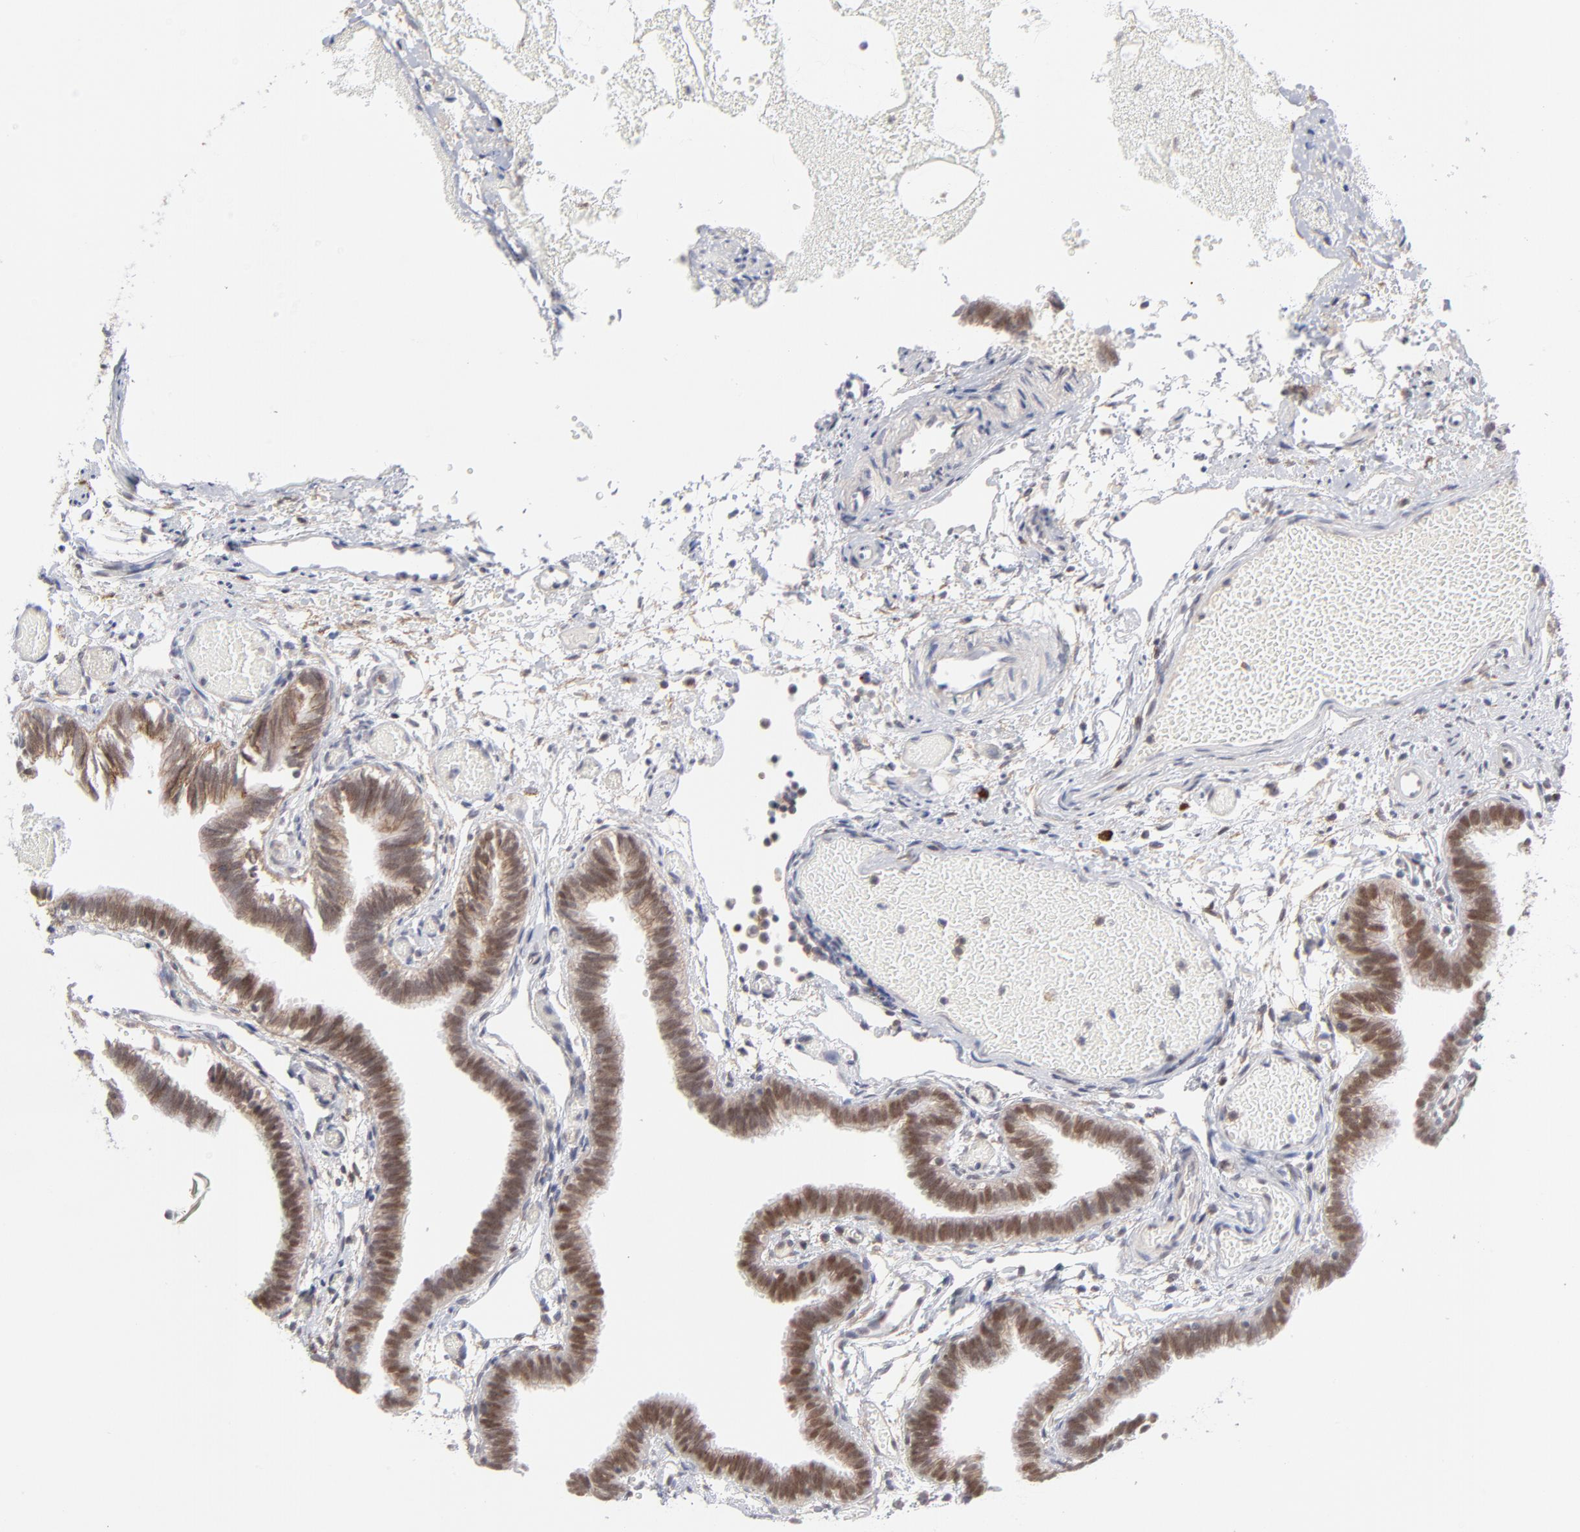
{"staining": {"intensity": "moderate", "quantity": ">75%", "location": "cytoplasmic/membranous,nuclear"}, "tissue": "fallopian tube", "cell_type": "Glandular cells", "image_type": "normal", "snomed": [{"axis": "morphology", "description": "Normal tissue, NOS"}, {"axis": "topography", "description": "Fallopian tube"}], "caption": "Protein staining of benign fallopian tube shows moderate cytoplasmic/membranous,nuclear staining in approximately >75% of glandular cells. The protein of interest is stained brown, and the nuclei are stained in blue (DAB IHC with brightfield microscopy, high magnification).", "gene": "NBN", "patient": {"sex": "female", "age": 29}}